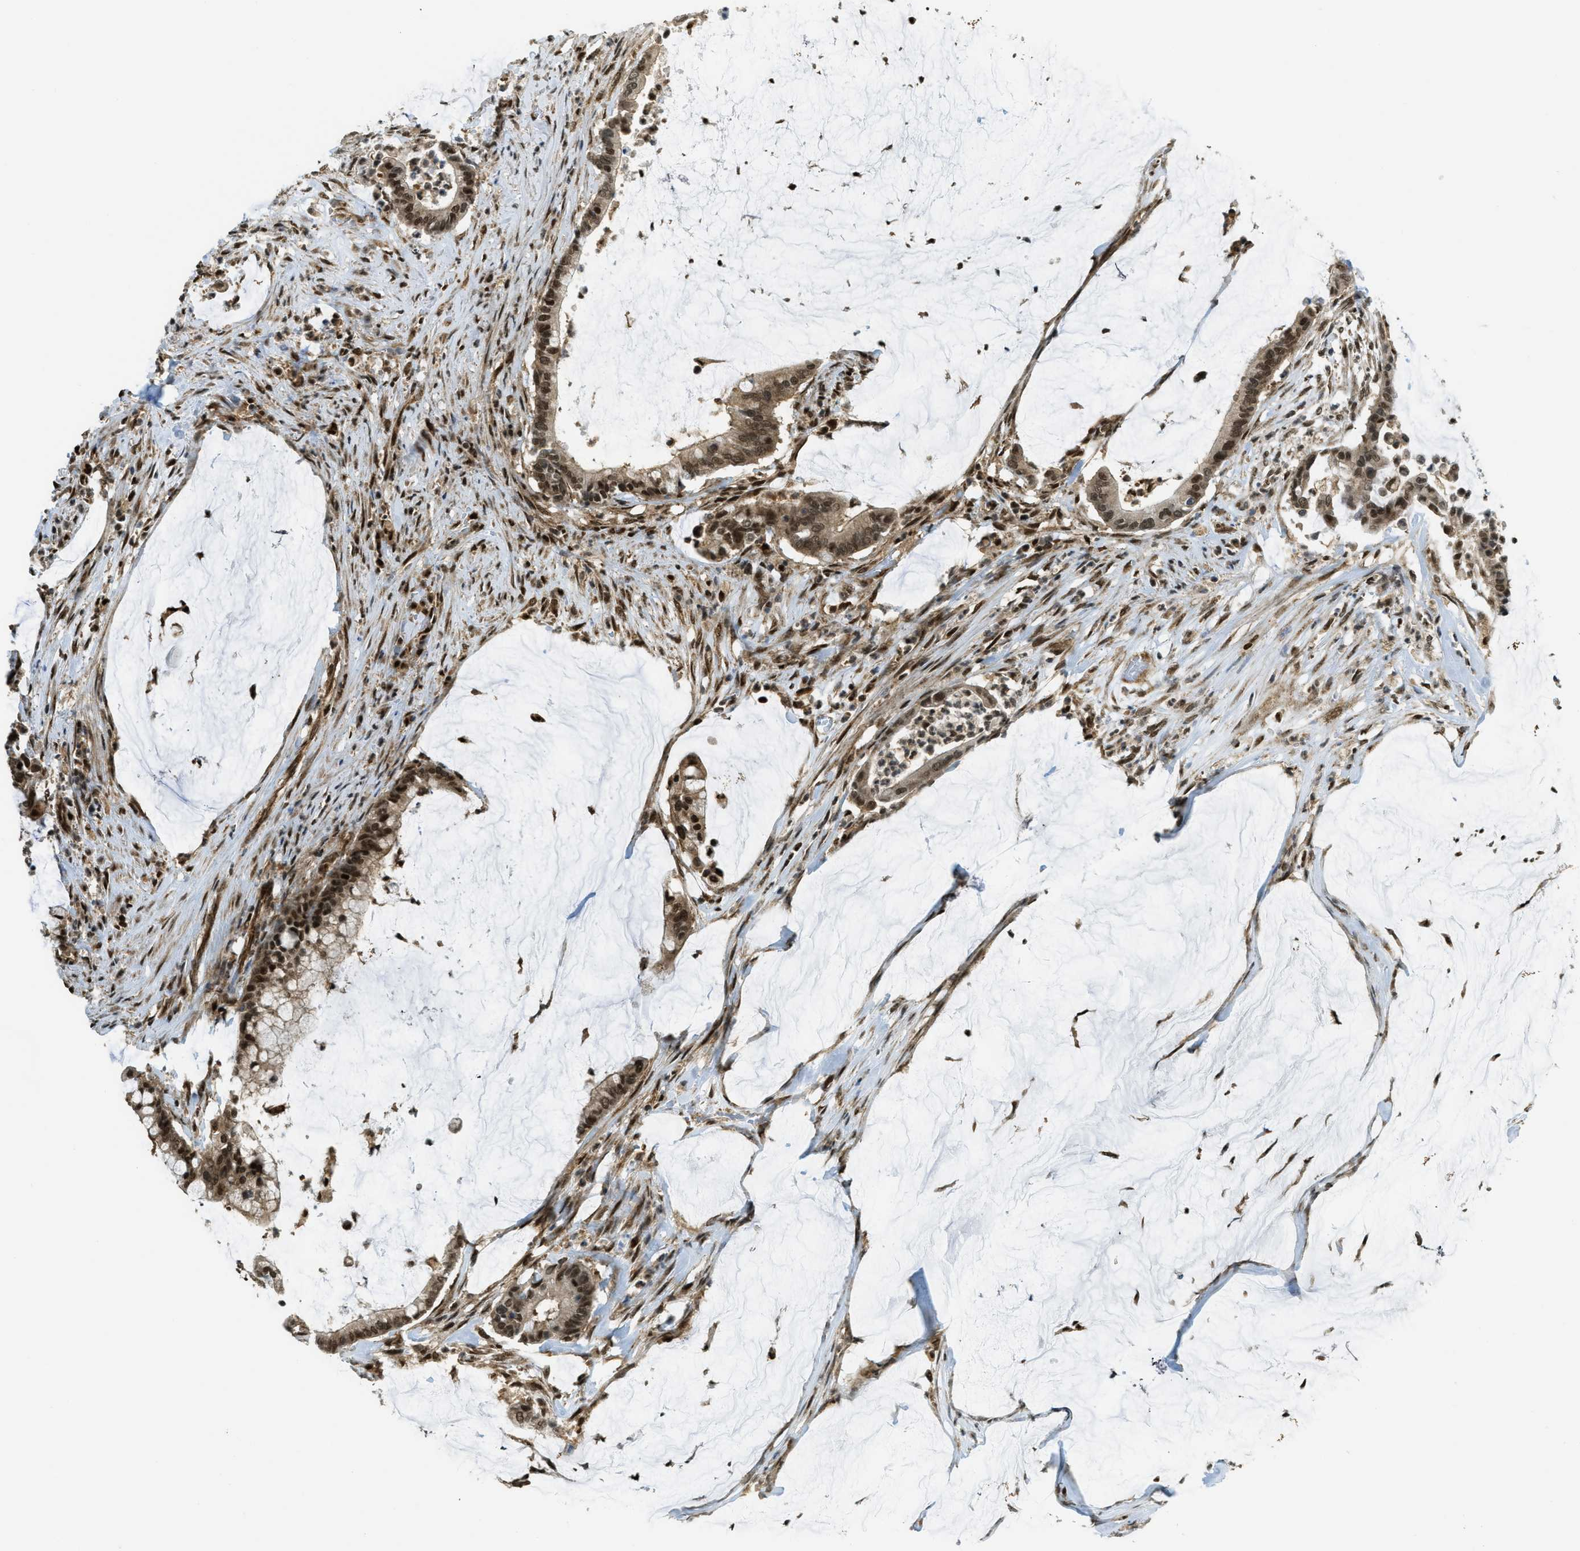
{"staining": {"intensity": "moderate", "quantity": ">75%", "location": "cytoplasmic/membranous,nuclear"}, "tissue": "pancreatic cancer", "cell_type": "Tumor cells", "image_type": "cancer", "snomed": [{"axis": "morphology", "description": "Adenocarcinoma, NOS"}, {"axis": "topography", "description": "Pancreas"}], "caption": "About >75% of tumor cells in pancreatic cancer show moderate cytoplasmic/membranous and nuclear protein staining as visualized by brown immunohistochemical staining.", "gene": "TNPO1", "patient": {"sex": "male", "age": 41}}